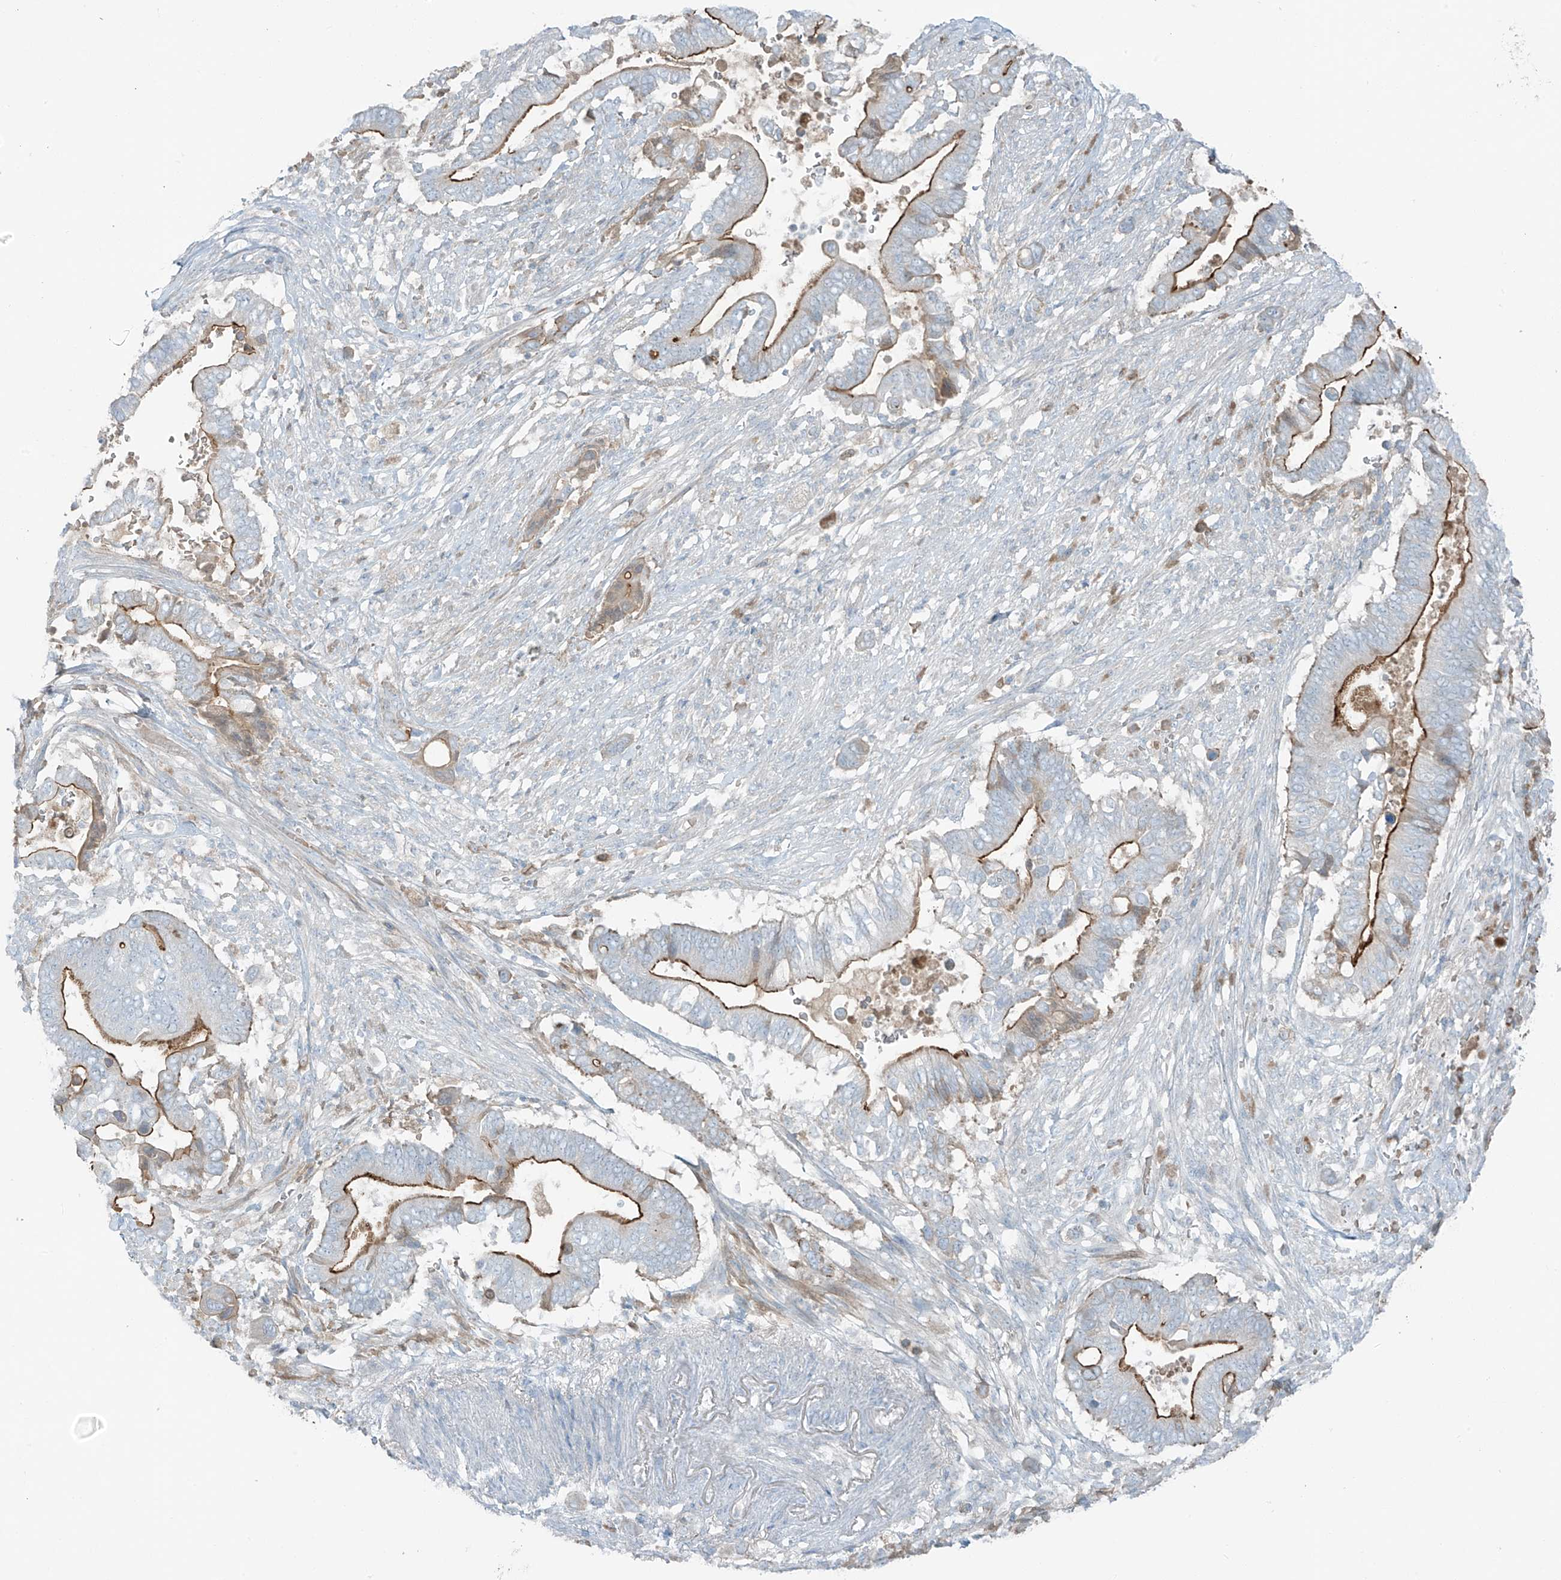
{"staining": {"intensity": "strong", "quantity": ">75%", "location": "cytoplasmic/membranous"}, "tissue": "pancreatic cancer", "cell_type": "Tumor cells", "image_type": "cancer", "snomed": [{"axis": "morphology", "description": "Adenocarcinoma, NOS"}, {"axis": "topography", "description": "Pancreas"}], "caption": "Immunohistochemical staining of pancreatic adenocarcinoma reveals strong cytoplasmic/membranous protein expression in approximately >75% of tumor cells.", "gene": "FAM131C", "patient": {"sex": "male", "age": 68}}